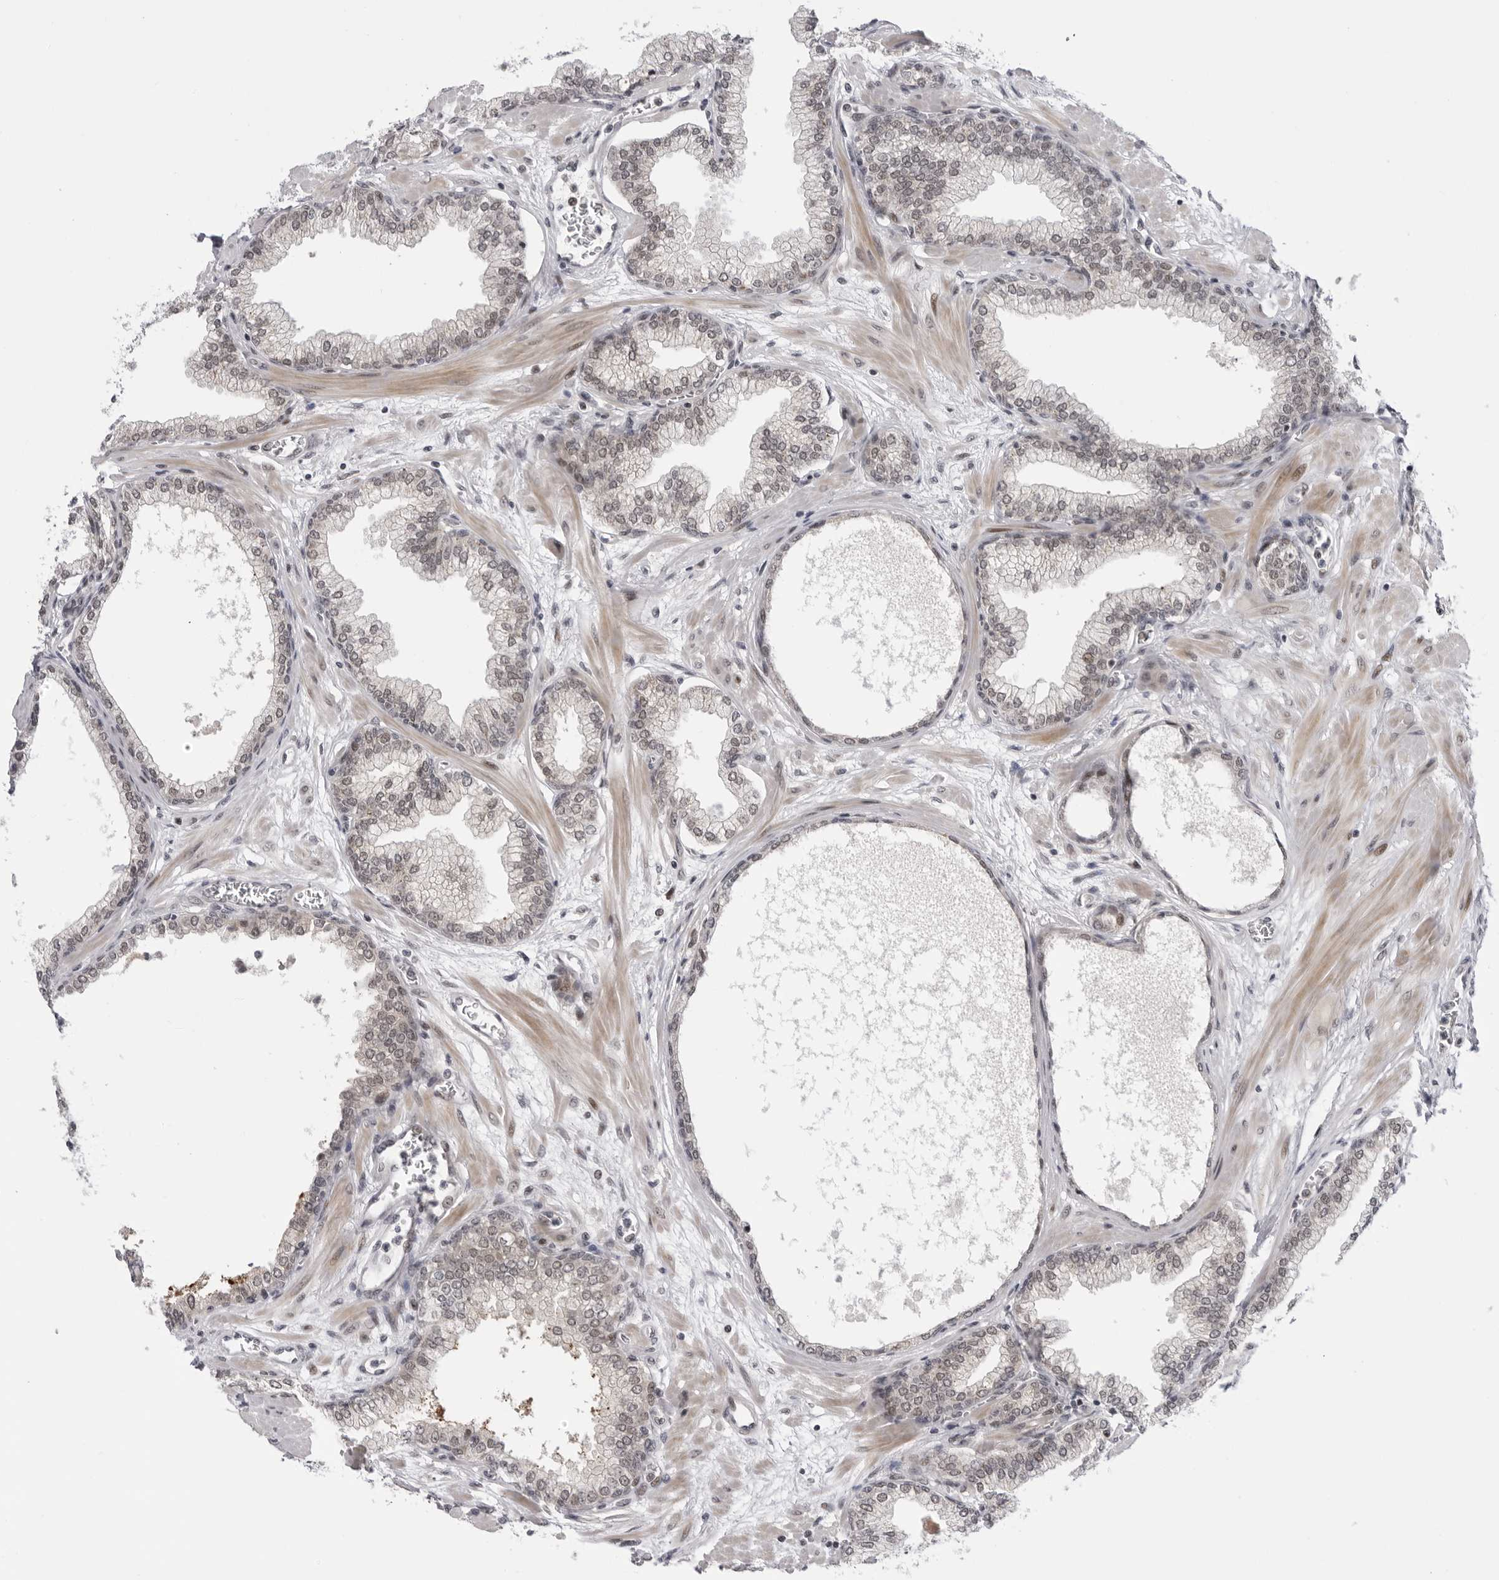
{"staining": {"intensity": "weak", "quantity": ">75%", "location": "nuclear"}, "tissue": "prostate", "cell_type": "Glandular cells", "image_type": "normal", "snomed": [{"axis": "morphology", "description": "Normal tissue, NOS"}, {"axis": "morphology", "description": "Urothelial carcinoma, Low grade"}, {"axis": "topography", "description": "Urinary bladder"}, {"axis": "topography", "description": "Prostate"}], "caption": "Unremarkable prostate reveals weak nuclear positivity in approximately >75% of glandular cells Using DAB (brown) and hematoxylin (blue) stains, captured at high magnification using brightfield microscopy..", "gene": "ALPK2", "patient": {"sex": "male", "age": 60}}